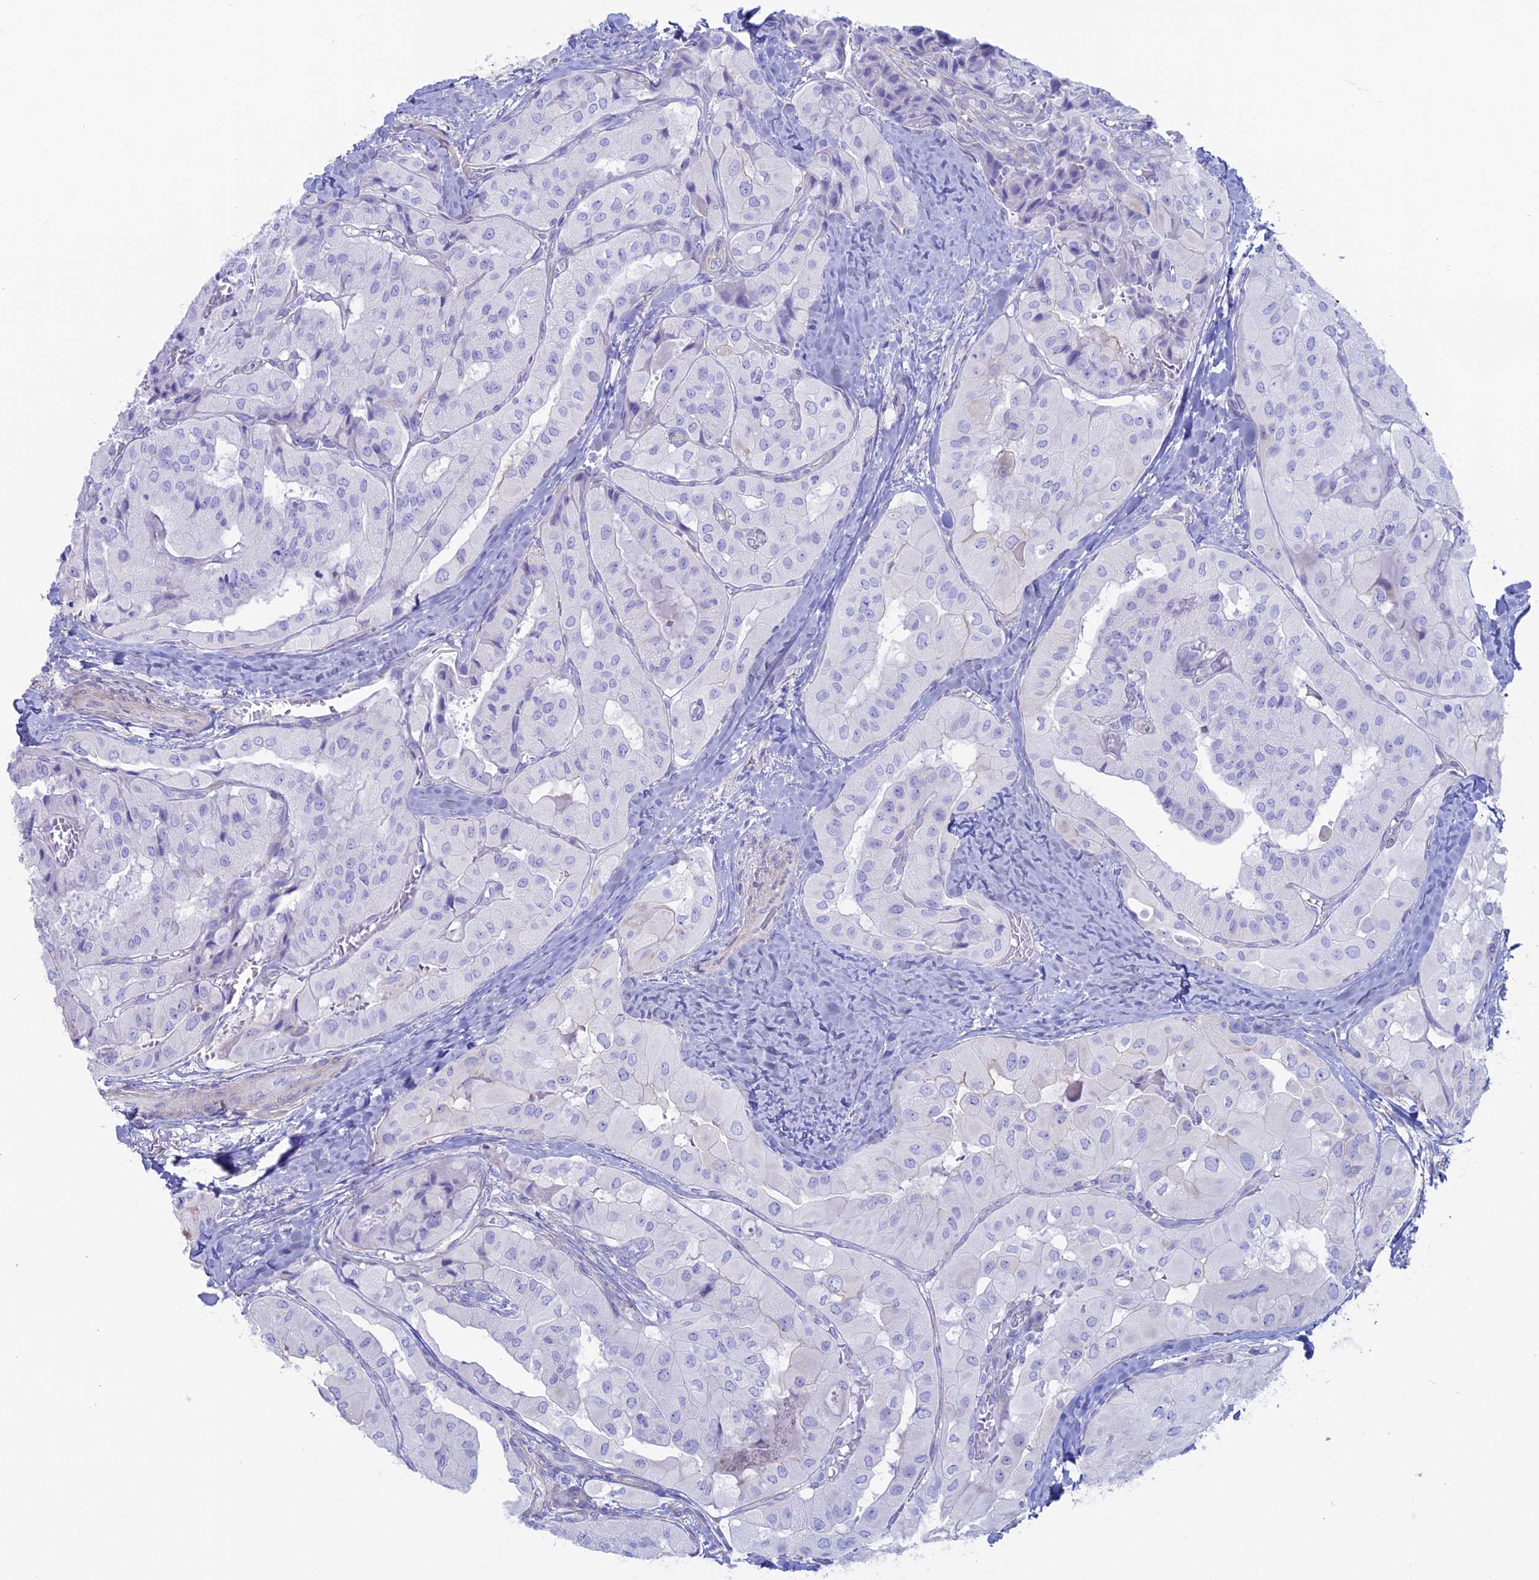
{"staining": {"intensity": "negative", "quantity": "none", "location": "none"}, "tissue": "thyroid cancer", "cell_type": "Tumor cells", "image_type": "cancer", "snomed": [{"axis": "morphology", "description": "Normal tissue, NOS"}, {"axis": "morphology", "description": "Papillary adenocarcinoma, NOS"}, {"axis": "topography", "description": "Thyroid gland"}], "caption": "A micrograph of thyroid papillary adenocarcinoma stained for a protein exhibits no brown staining in tumor cells.", "gene": "OR2AE1", "patient": {"sex": "female", "age": 59}}